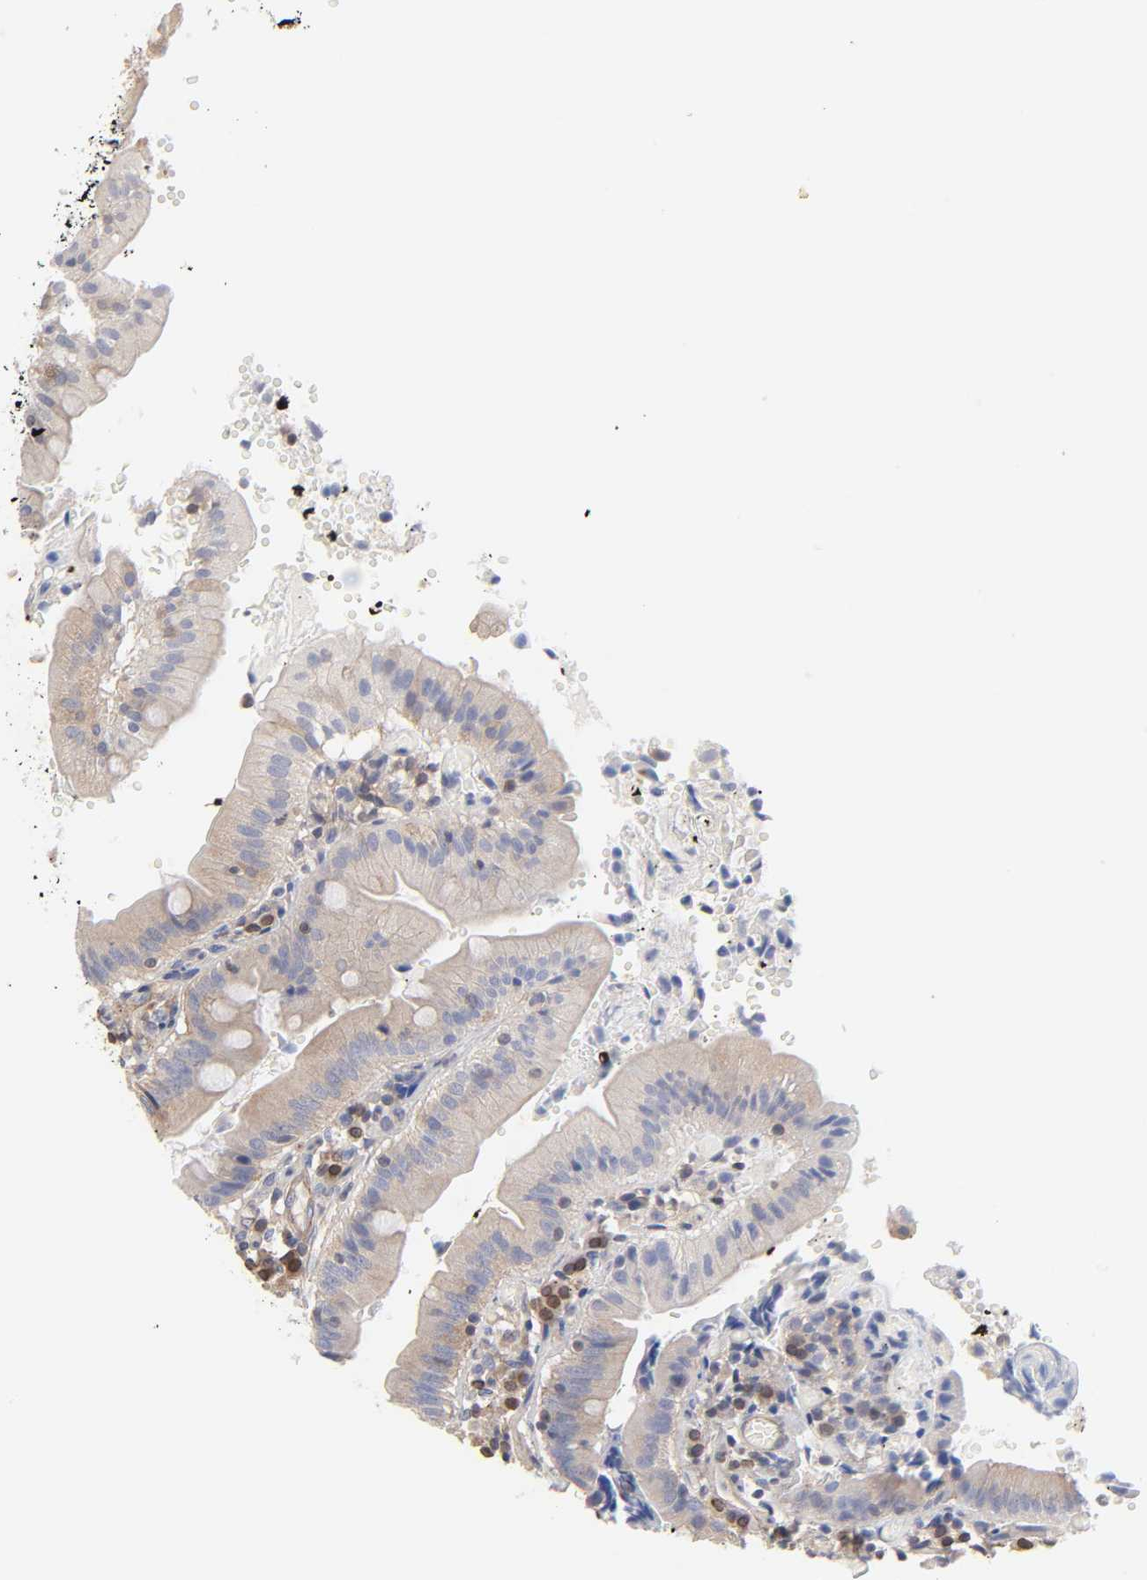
{"staining": {"intensity": "weak", "quantity": ">75%", "location": "cytoplasmic/membranous"}, "tissue": "small intestine", "cell_type": "Glandular cells", "image_type": "normal", "snomed": [{"axis": "morphology", "description": "Normal tissue, NOS"}, {"axis": "topography", "description": "Small intestine"}], "caption": "About >75% of glandular cells in normal human small intestine exhibit weak cytoplasmic/membranous protein expression as visualized by brown immunohistochemical staining.", "gene": "STRN3", "patient": {"sex": "male", "age": 71}}